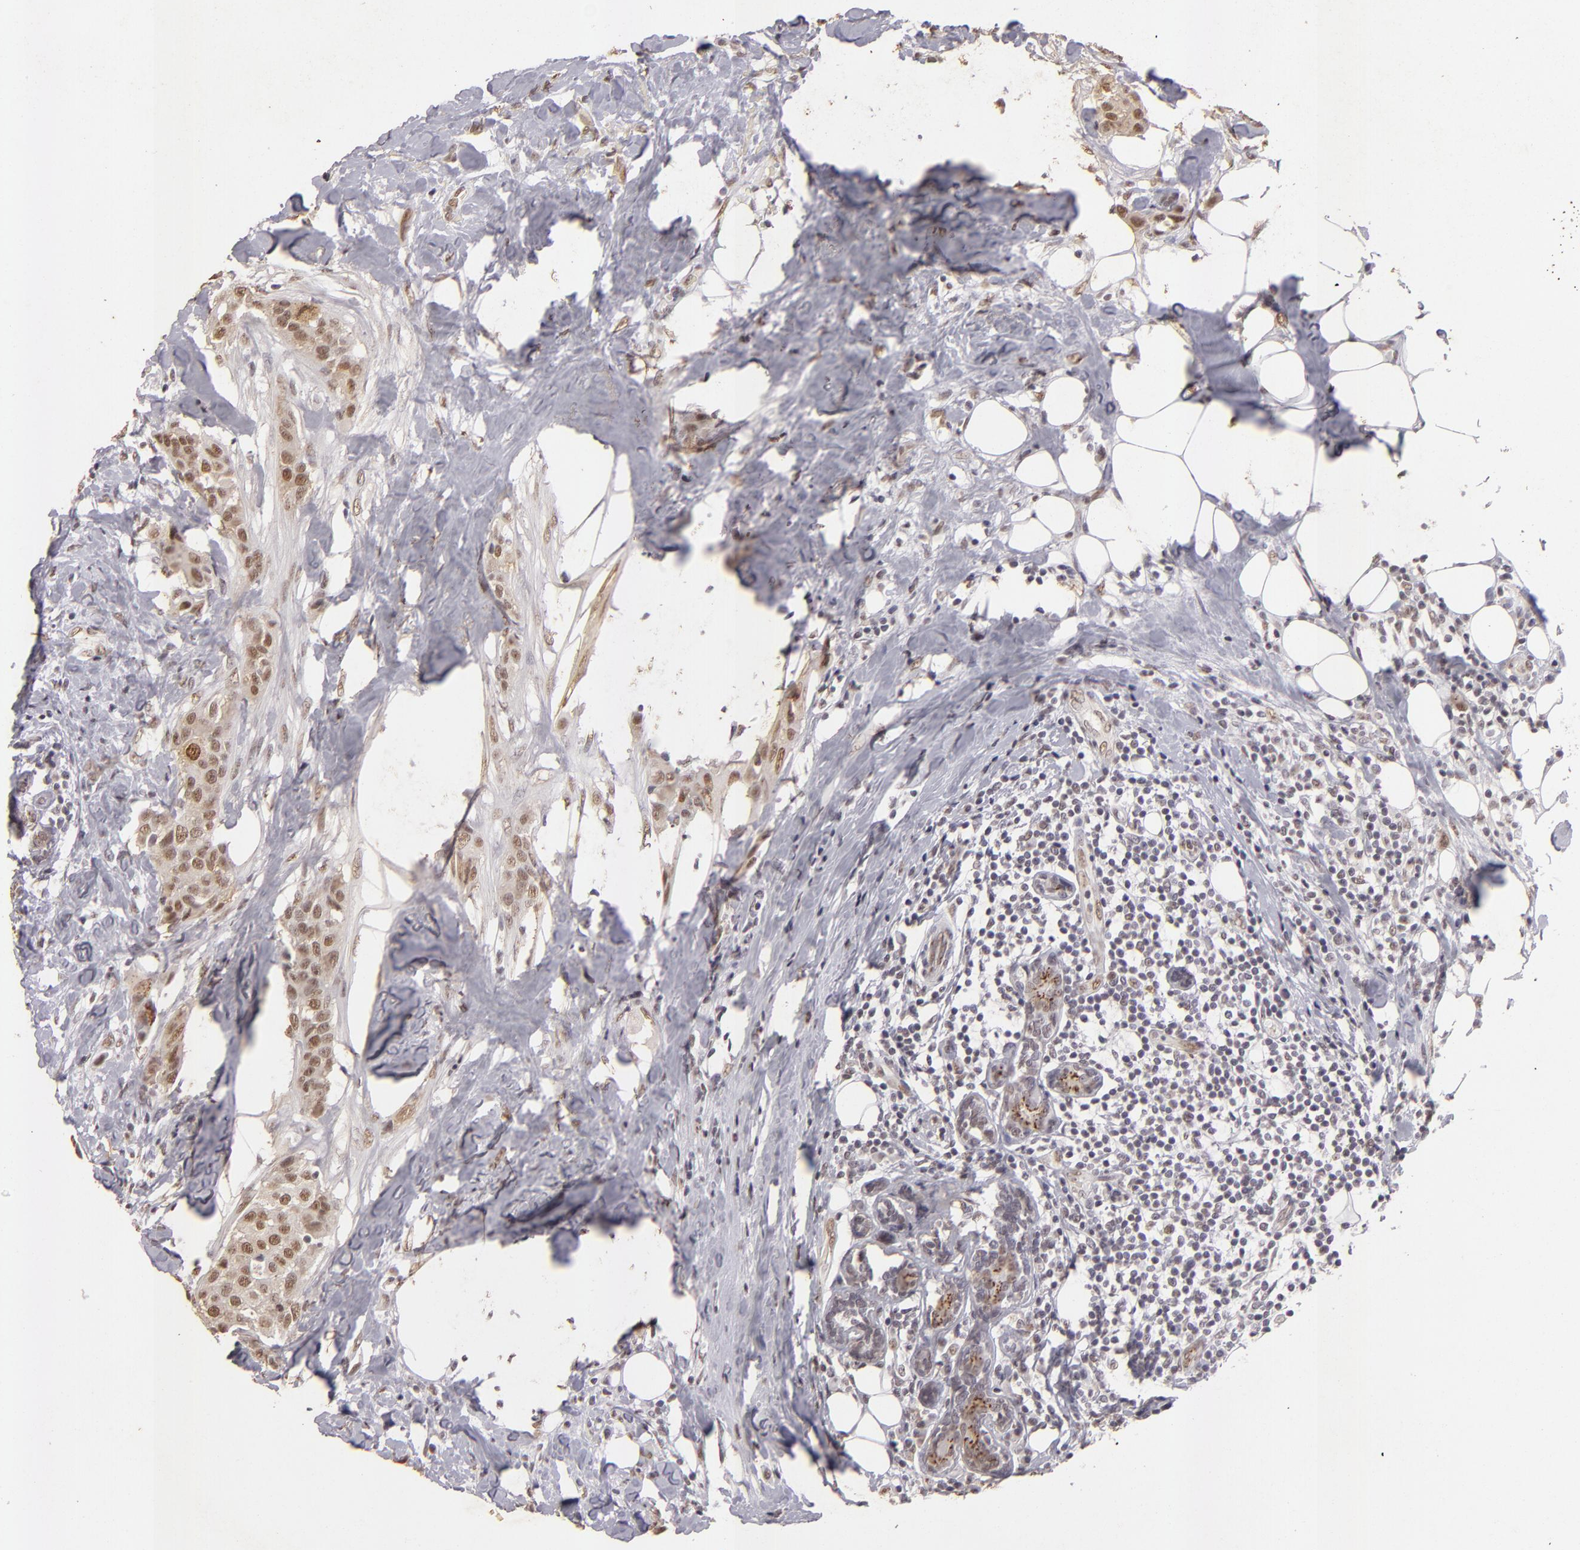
{"staining": {"intensity": "weak", "quantity": ">75%", "location": "nuclear"}, "tissue": "breast cancer", "cell_type": "Tumor cells", "image_type": "cancer", "snomed": [{"axis": "morphology", "description": "Duct carcinoma"}, {"axis": "topography", "description": "Breast"}], "caption": "Tumor cells show low levels of weak nuclear expression in about >75% of cells in human breast intraductal carcinoma.", "gene": "CBX3", "patient": {"sex": "female", "age": 45}}